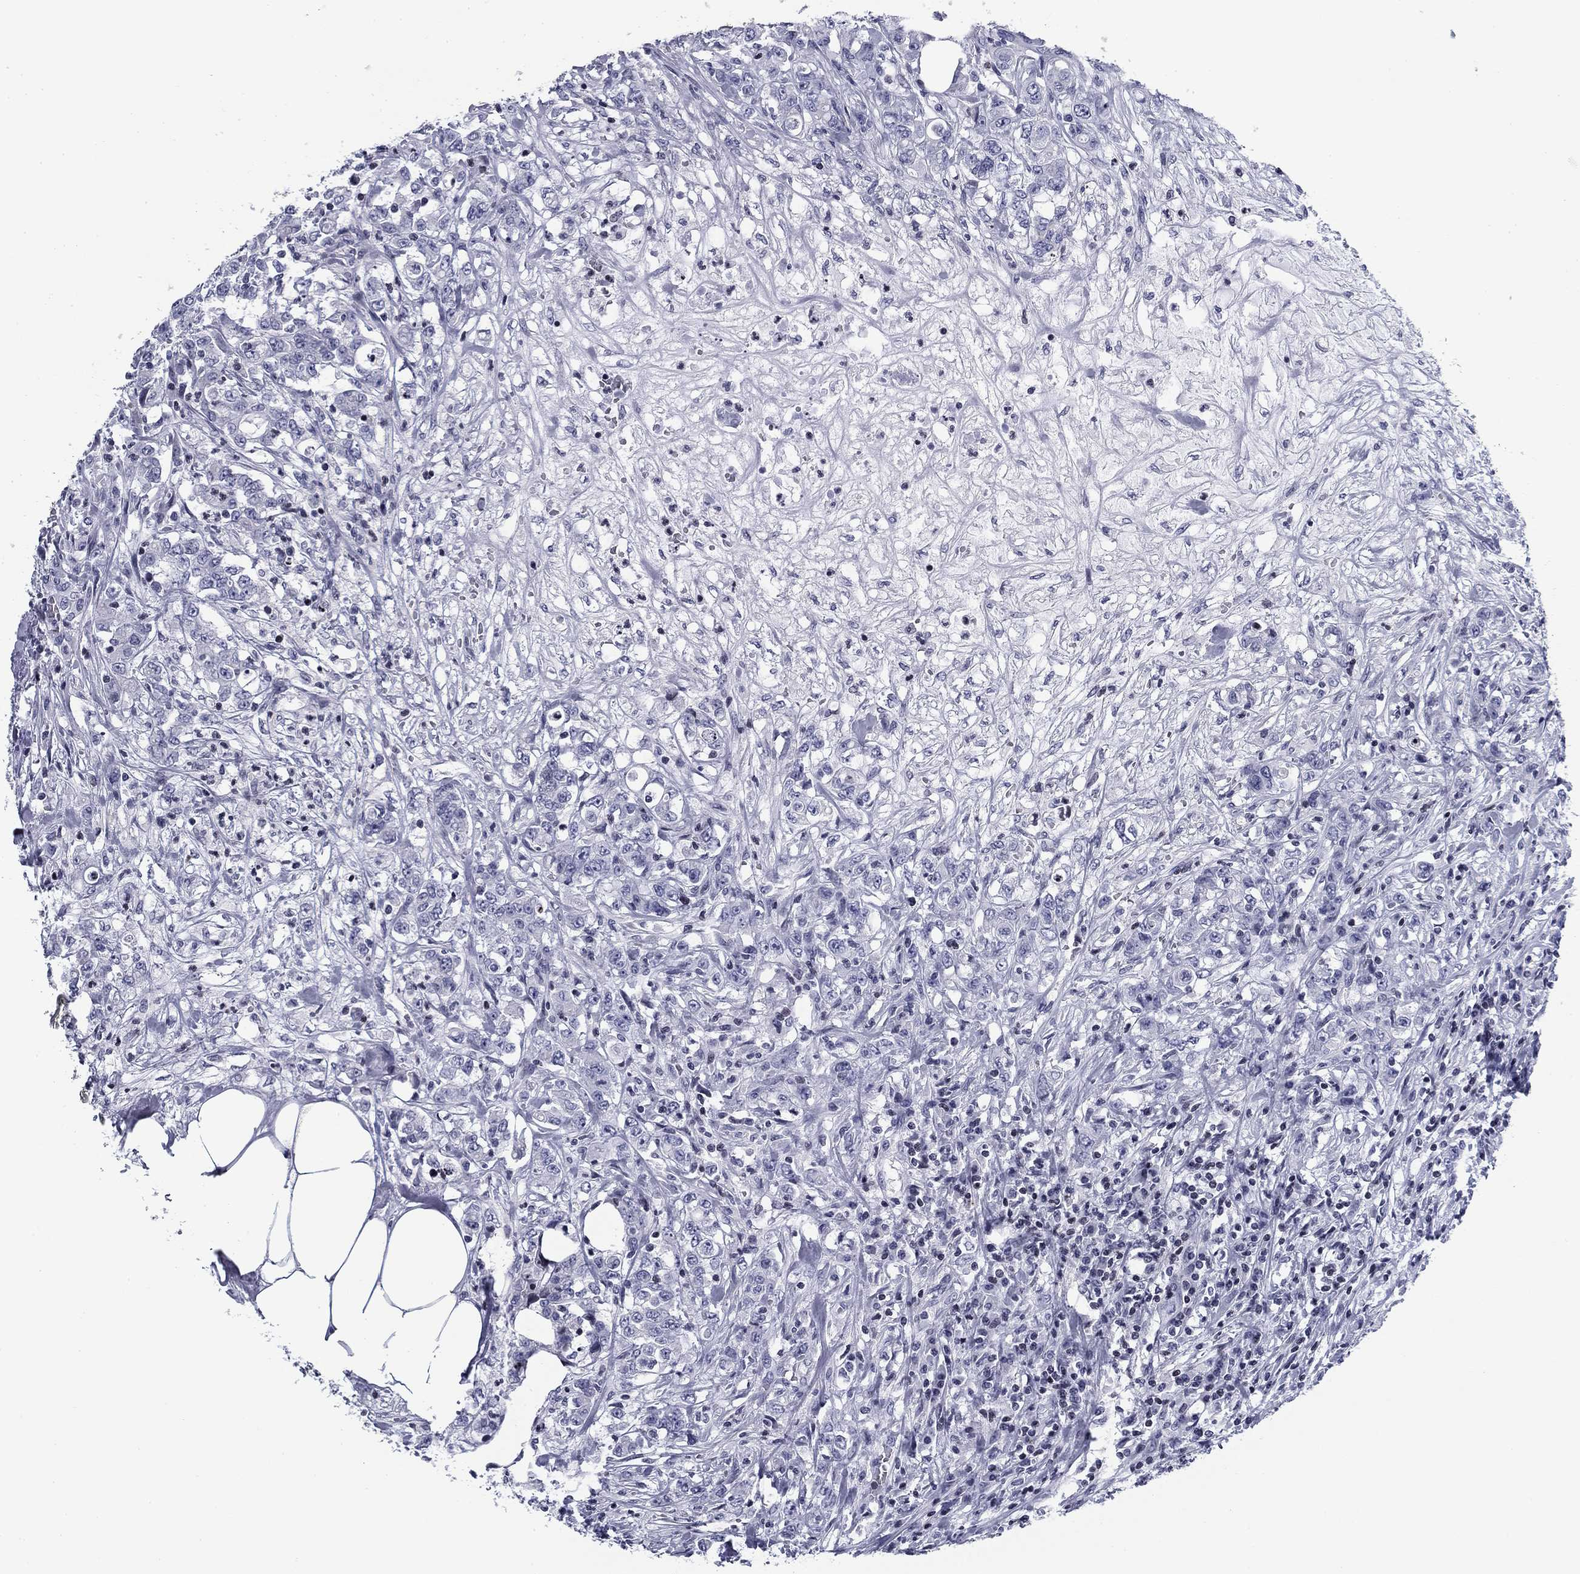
{"staining": {"intensity": "negative", "quantity": "none", "location": "none"}, "tissue": "colorectal cancer", "cell_type": "Tumor cells", "image_type": "cancer", "snomed": [{"axis": "morphology", "description": "Adenocarcinoma, NOS"}, {"axis": "topography", "description": "Colon"}], "caption": "A photomicrograph of human adenocarcinoma (colorectal) is negative for staining in tumor cells.", "gene": "CCDC144A", "patient": {"sex": "female", "age": 48}}